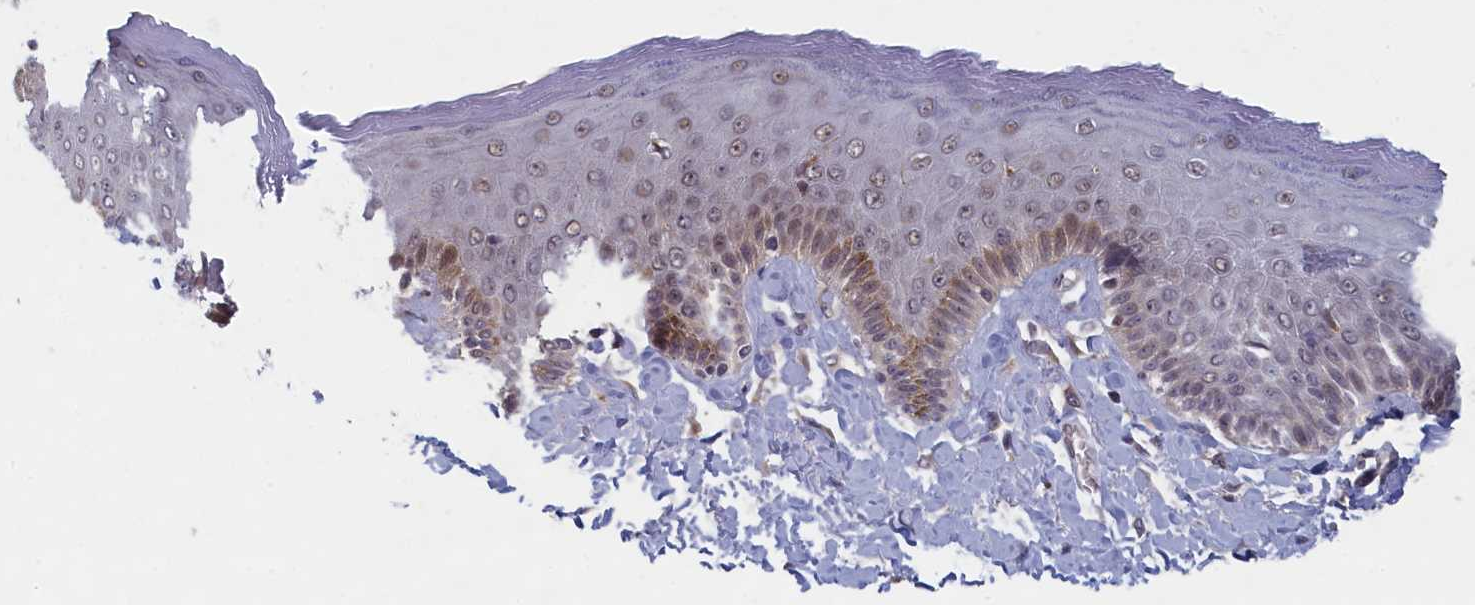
{"staining": {"intensity": "weak", "quantity": "25%-75%", "location": "cytoplasmic/membranous"}, "tissue": "skin", "cell_type": "Epidermal cells", "image_type": "normal", "snomed": [{"axis": "morphology", "description": "Normal tissue, NOS"}, {"axis": "topography", "description": "Anal"}], "caption": "Weak cytoplasmic/membranous staining for a protein is appreciated in approximately 25%-75% of epidermal cells of normal skin using immunohistochemistry (IHC).", "gene": "DNAJC17", "patient": {"sex": "male", "age": 69}}